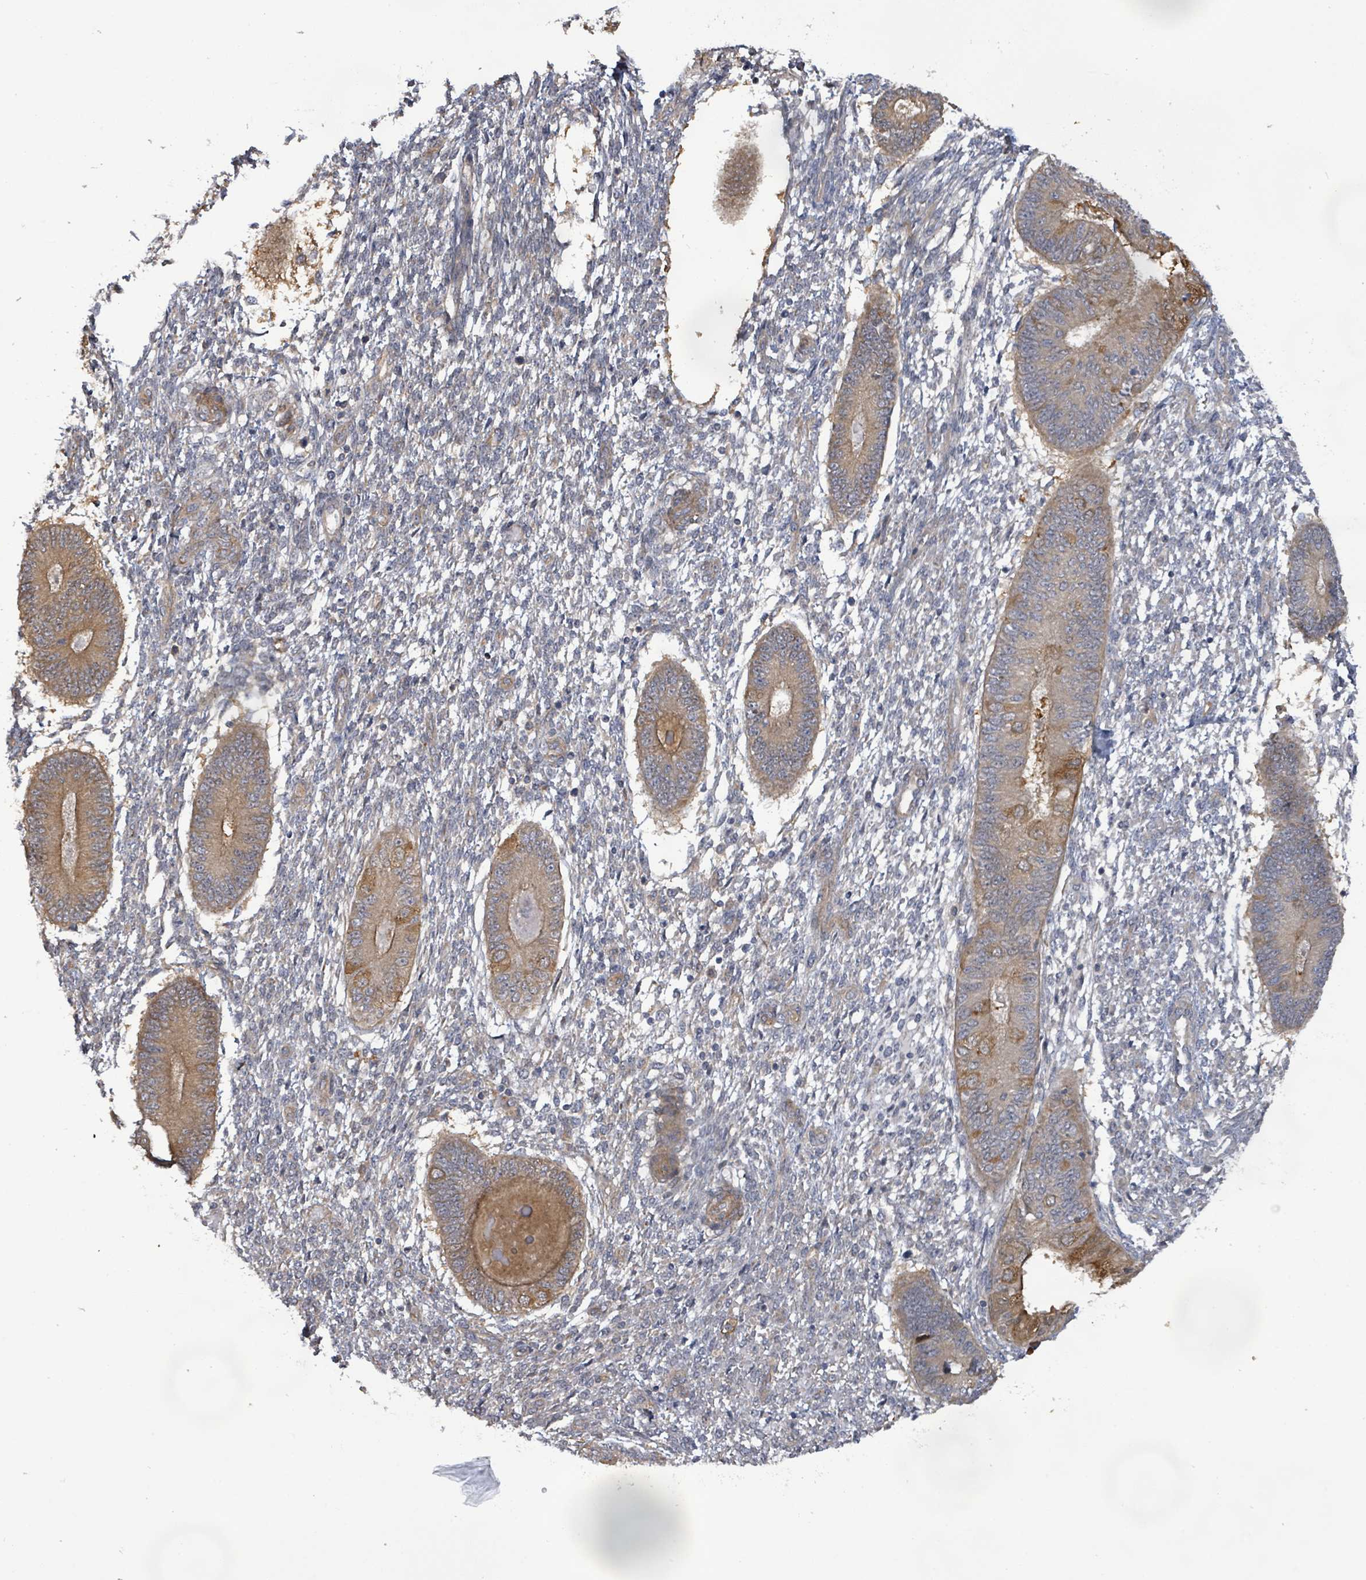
{"staining": {"intensity": "negative", "quantity": "none", "location": "none"}, "tissue": "endometrium", "cell_type": "Cells in endometrial stroma", "image_type": "normal", "snomed": [{"axis": "morphology", "description": "Normal tissue, NOS"}, {"axis": "topography", "description": "Endometrium"}], "caption": "Immunohistochemistry (IHC) histopathology image of unremarkable endometrium: endometrium stained with DAB (3,3'-diaminobenzidine) shows no significant protein staining in cells in endometrial stroma. (Stains: DAB immunohistochemistry with hematoxylin counter stain, Microscopy: brightfield microscopy at high magnification).", "gene": "KBTBD11", "patient": {"sex": "female", "age": 49}}